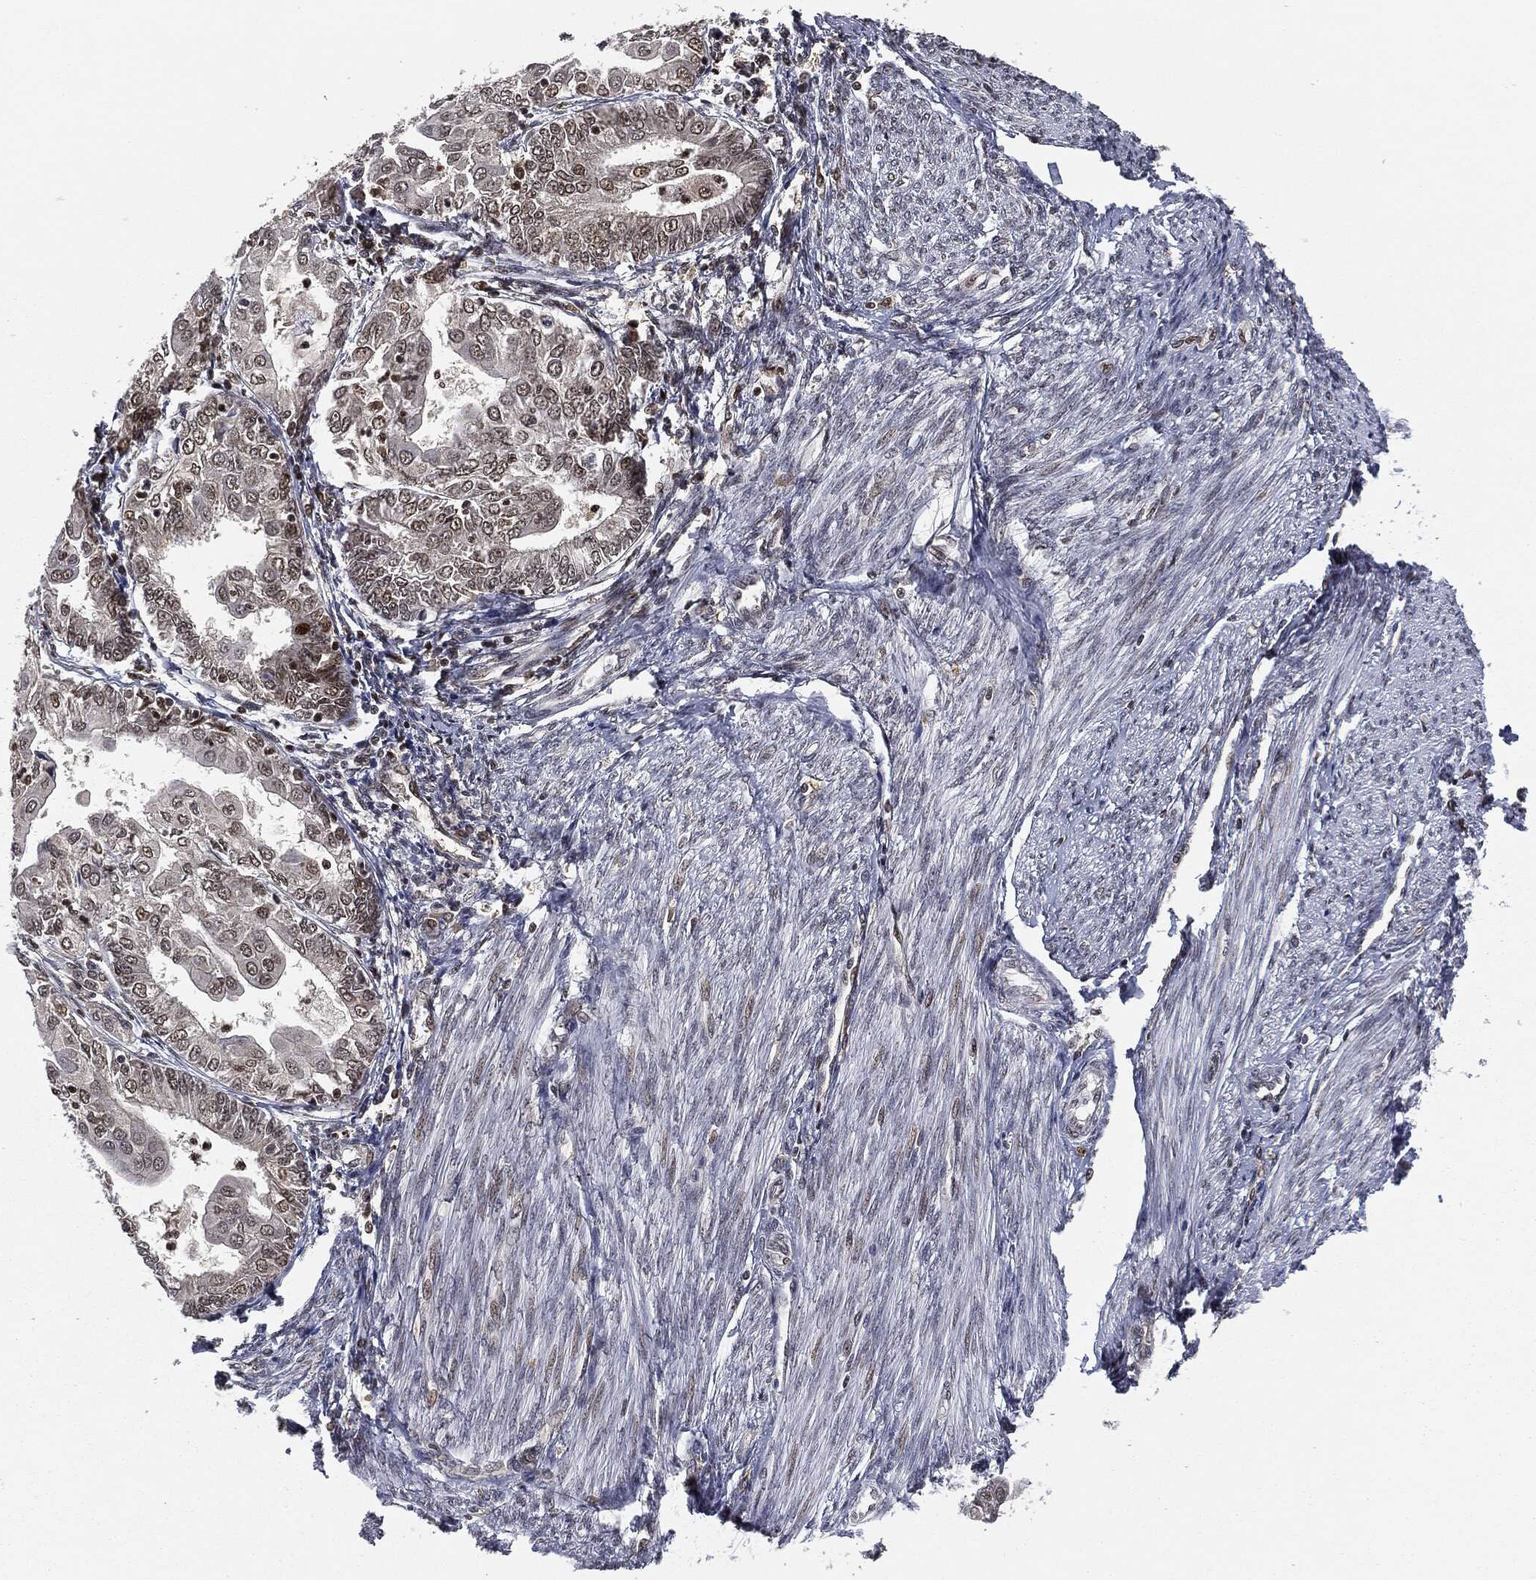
{"staining": {"intensity": "weak", "quantity": "<25%", "location": "nuclear"}, "tissue": "endometrial cancer", "cell_type": "Tumor cells", "image_type": "cancer", "snomed": [{"axis": "morphology", "description": "Adenocarcinoma, NOS"}, {"axis": "topography", "description": "Endometrium"}], "caption": "A photomicrograph of endometrial adenocarcinoma stained for a protein reveals no brown staining in tumor cells. Brightfield microscopy of immunohistochemistry (IHC) stained with DAB (3,3'-diaminobenzidine) (brown) and hematoxylin (blue), captured at high magnification.", "gene": "TBC1D22A", "patient": {"sex": "female", "age": 68}}